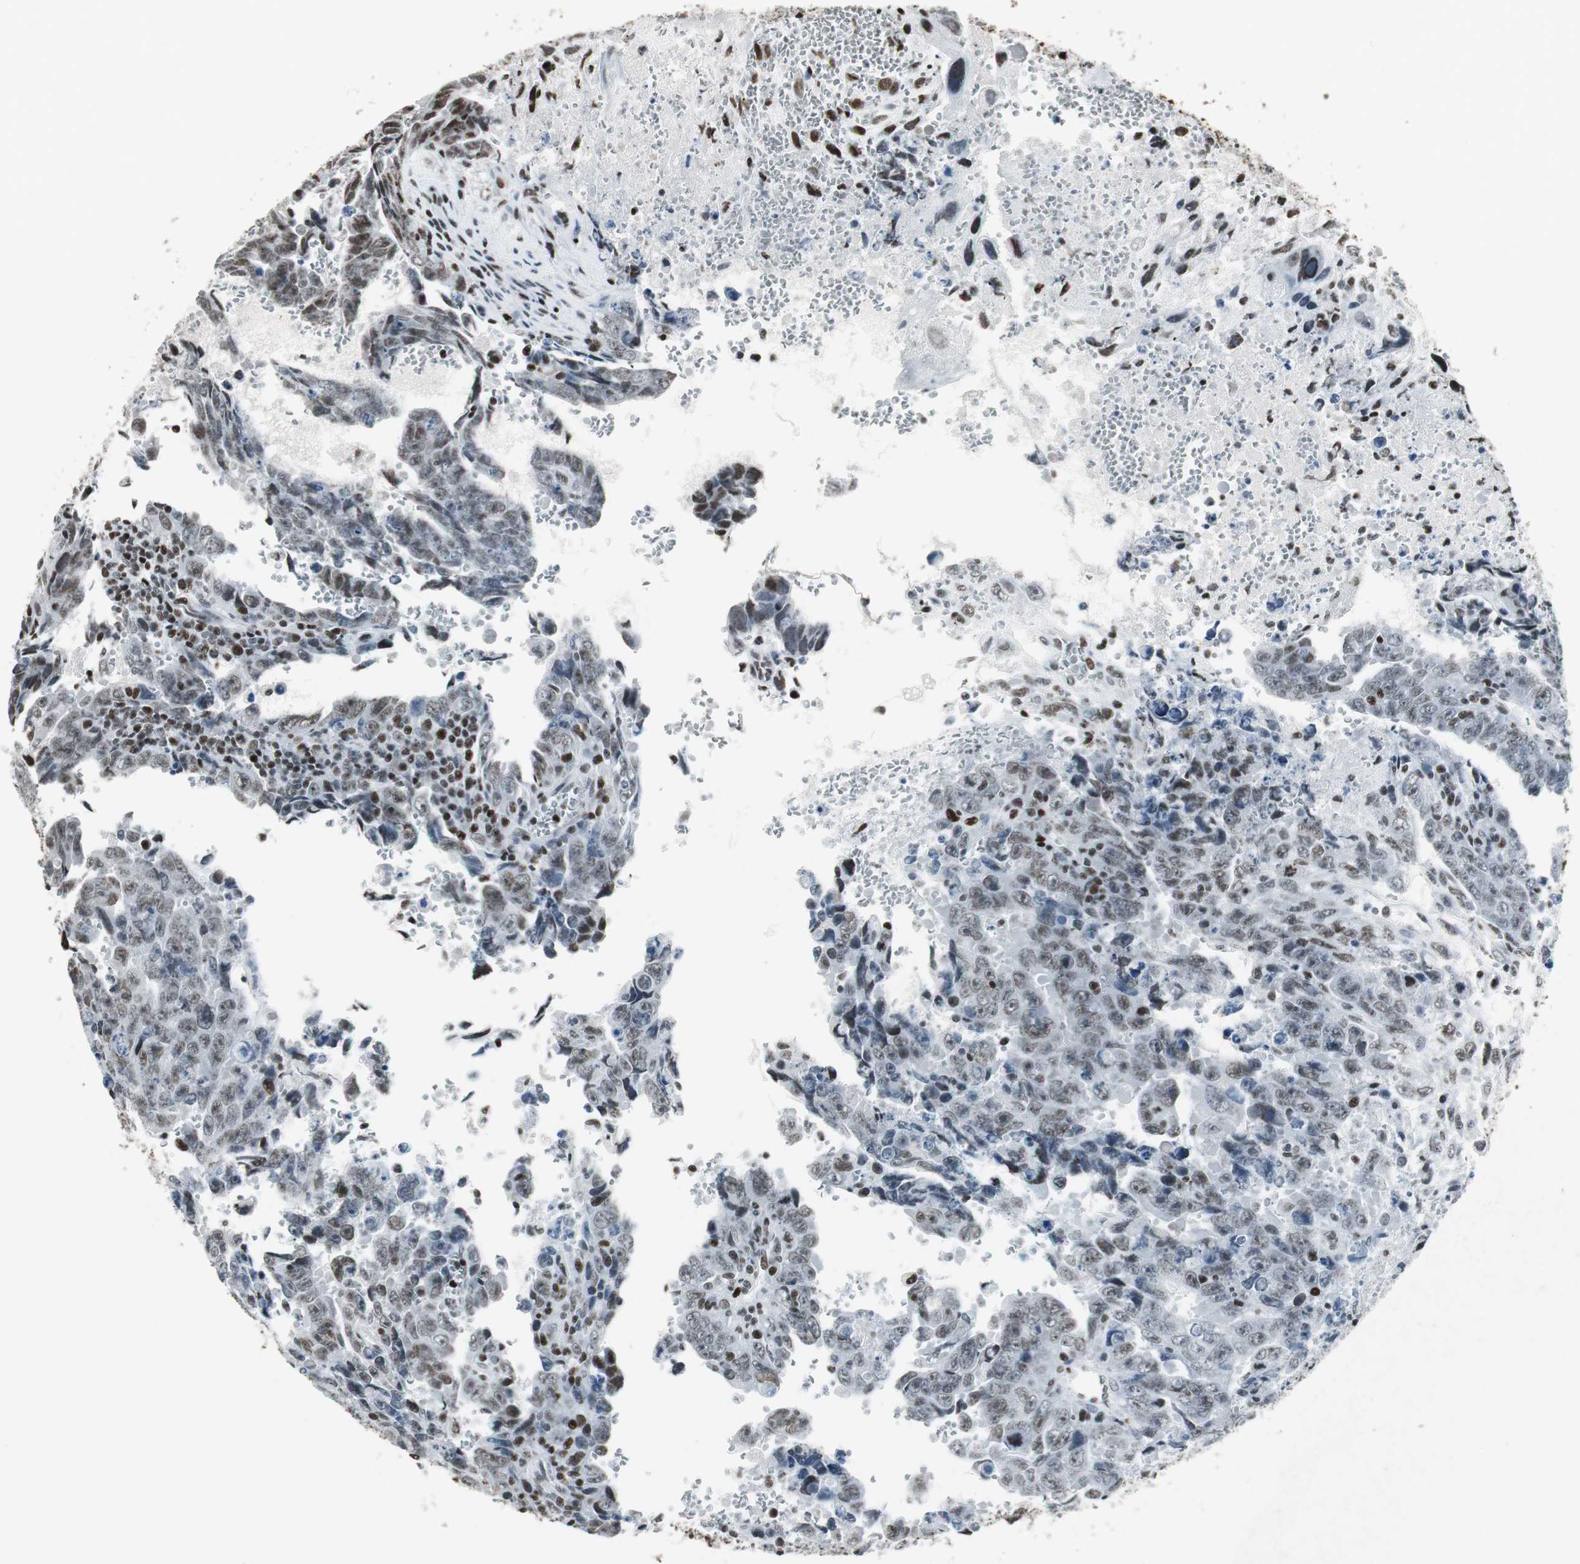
{"staining": {"intensity": "moderate", "quantity": ">75%", "location": "nuclear"}, "tissue": "testis cancer", "cell_type": "Tumor cells", "image_type": "cancer", "snomed": [{"axis": "morphology", "description": "Carcinoma, Embryonal, NOS"}, {"axis": "topography", "description": "Testis"}], "caption": "An immunohistochemistry histopathology image of neoplastic tissue is shown. Protein staining in brown shows moderate nuclear positivity in embryonal carcinoma (testis) within tumor cells.", "gene": "RBBP4", "patient": {"sex": "male", "age": 28}}